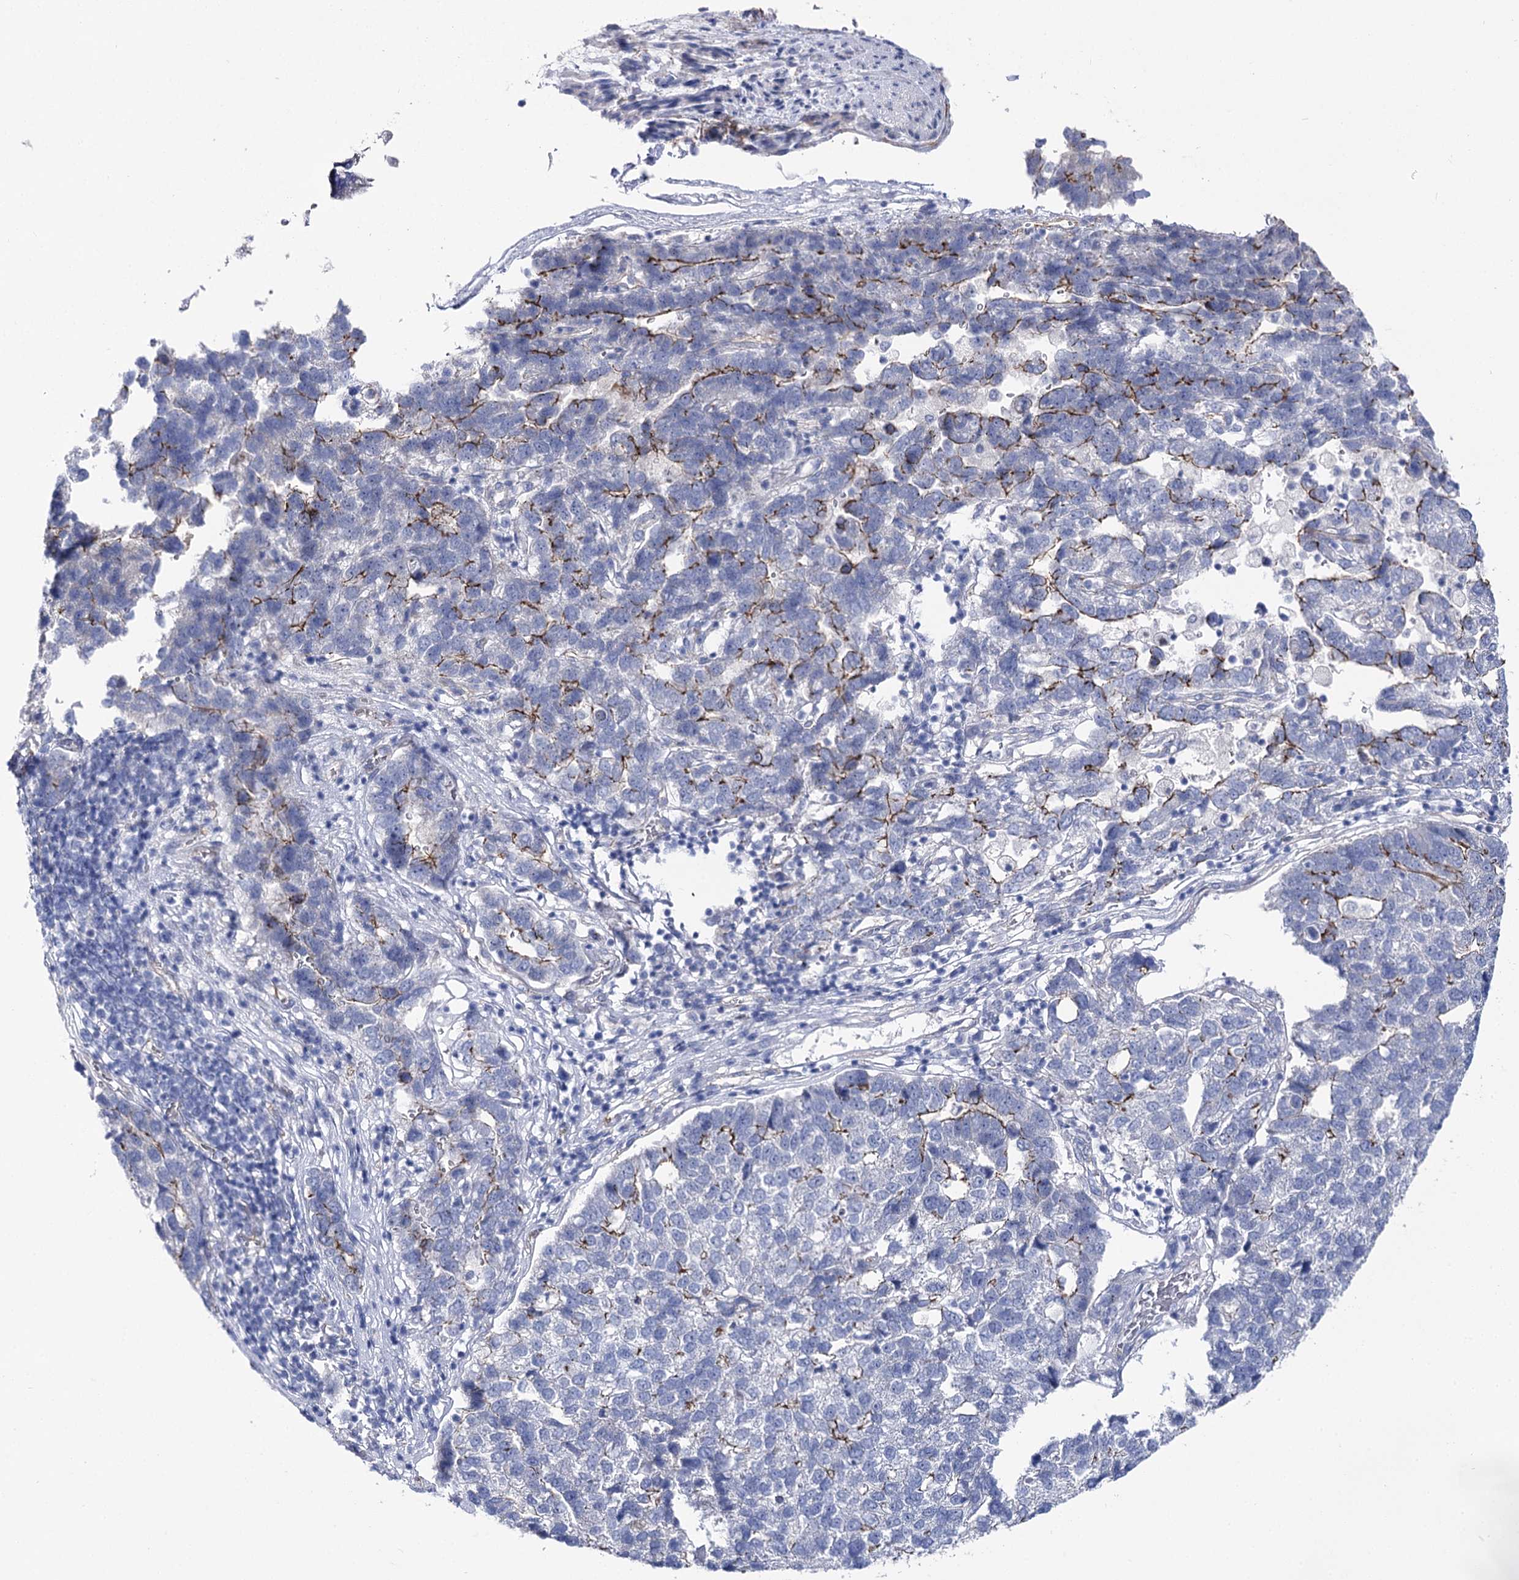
{"staining": {"intensity": "strong", "quantity": "<25%", "location": "cytoplasmic/membranous"}, "tissue": "pancreatic cancer", "cell_type": "Tumor cells", "image_type": "cancer", "snomed": [{"axis": "morphology", "description": "Adenocarcinoma, NOS"}, {"axis": "topography", "description": "Pancreas"}], "caption": "Adenocarcinoma (pancreatic) stained with immunohistochemistry (IHC) demonstrates strong cytoplasmic/membranous staining in about <25% of tumor cells.", "gene": "NRAP", "patient": {"sex": "female", "age": 61}}